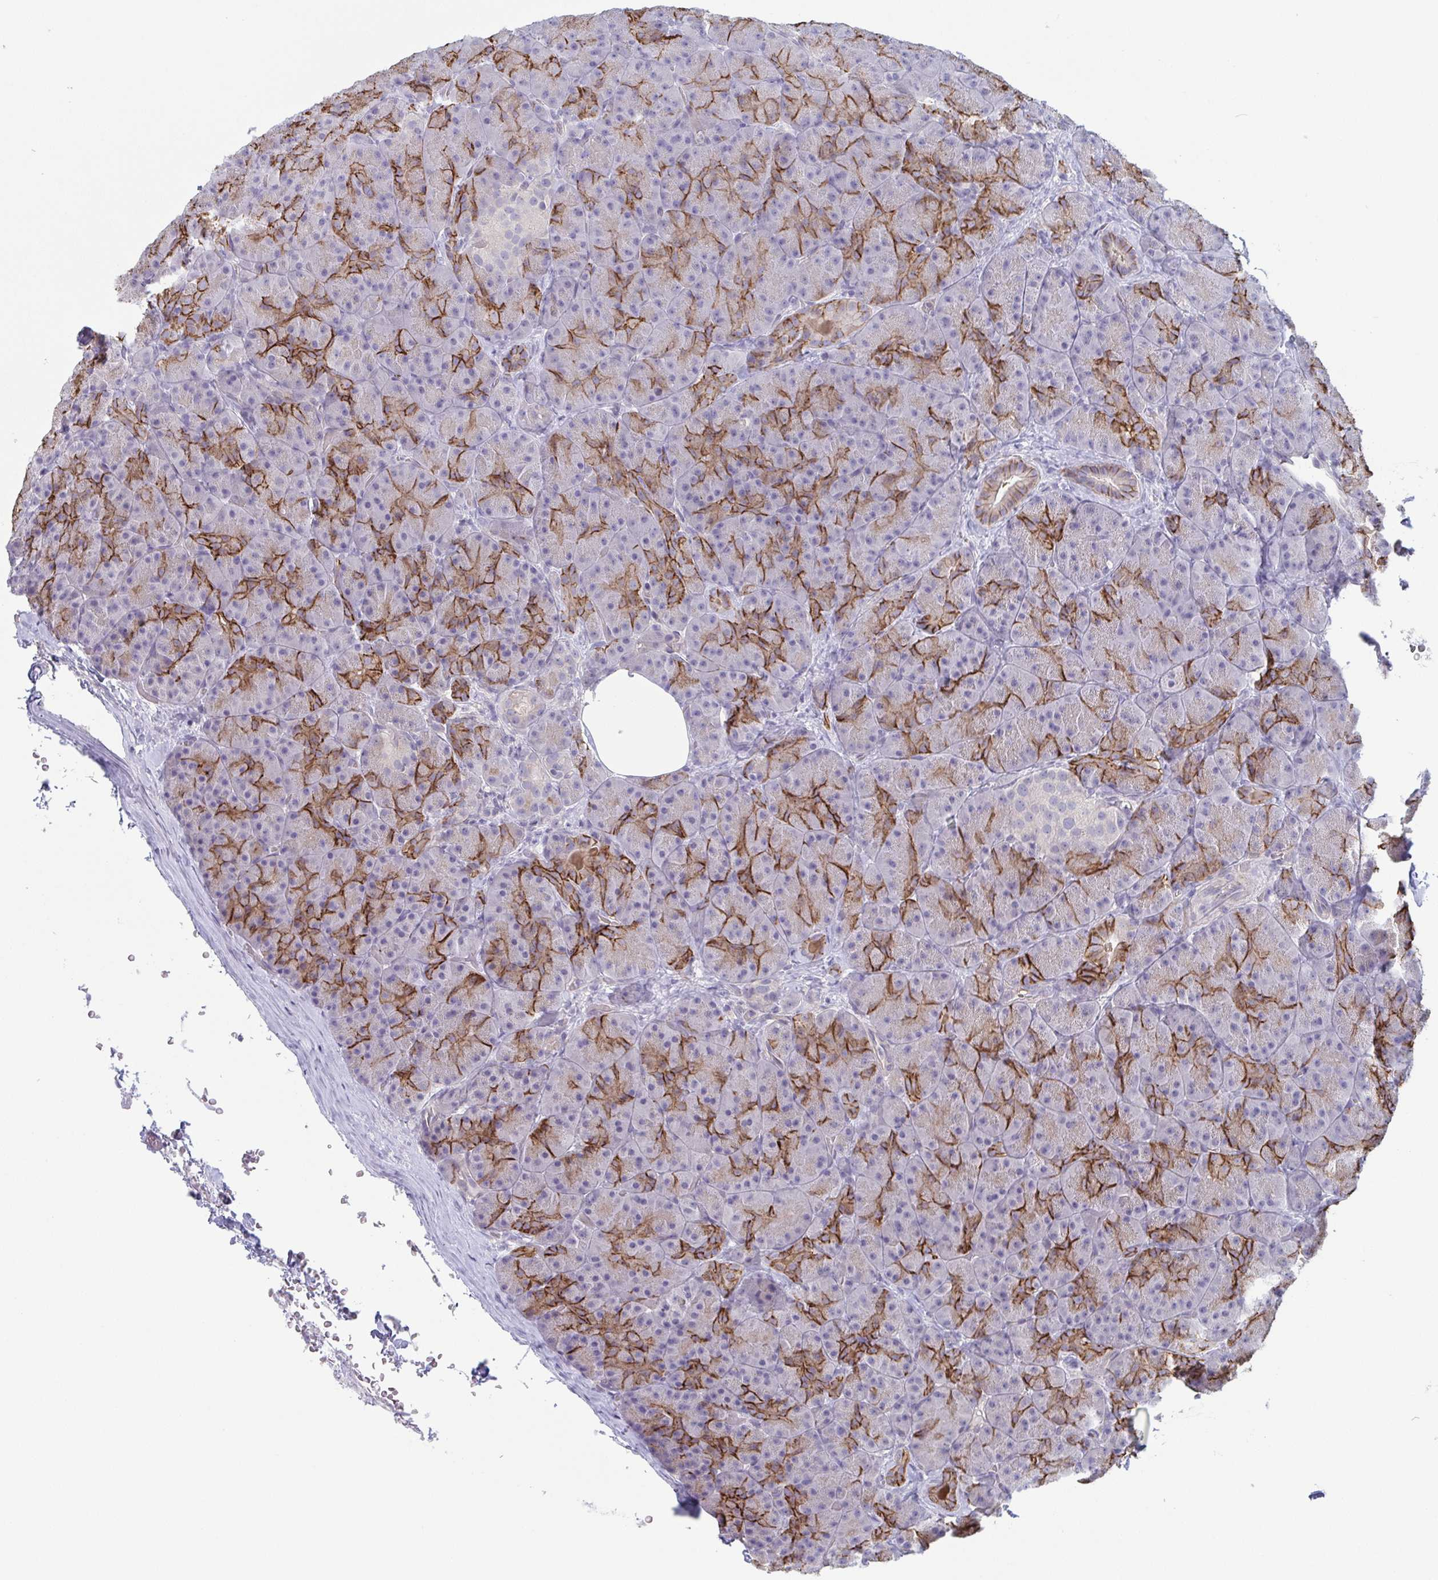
{"staining": {"intensity": "strong", "quantity": "<25%", "location": "cytoplasmic/membranous"}, "tissue": "pancreas", "cell_type": "Exocrine glandular cells", "image_type": "normal", "snomed": [{"axis": "morphology", "description": "Normal tissue, NOS"}, {"axis": "topography", "description": "Pancreas"}], "caption": "The immunohistochemical stain highlights strong cytoplasmic/membranous staining in exocrine glandular cells of benign pancreas.", "gene": "STK26", "patient": {"sex": "male", "age": 57}}